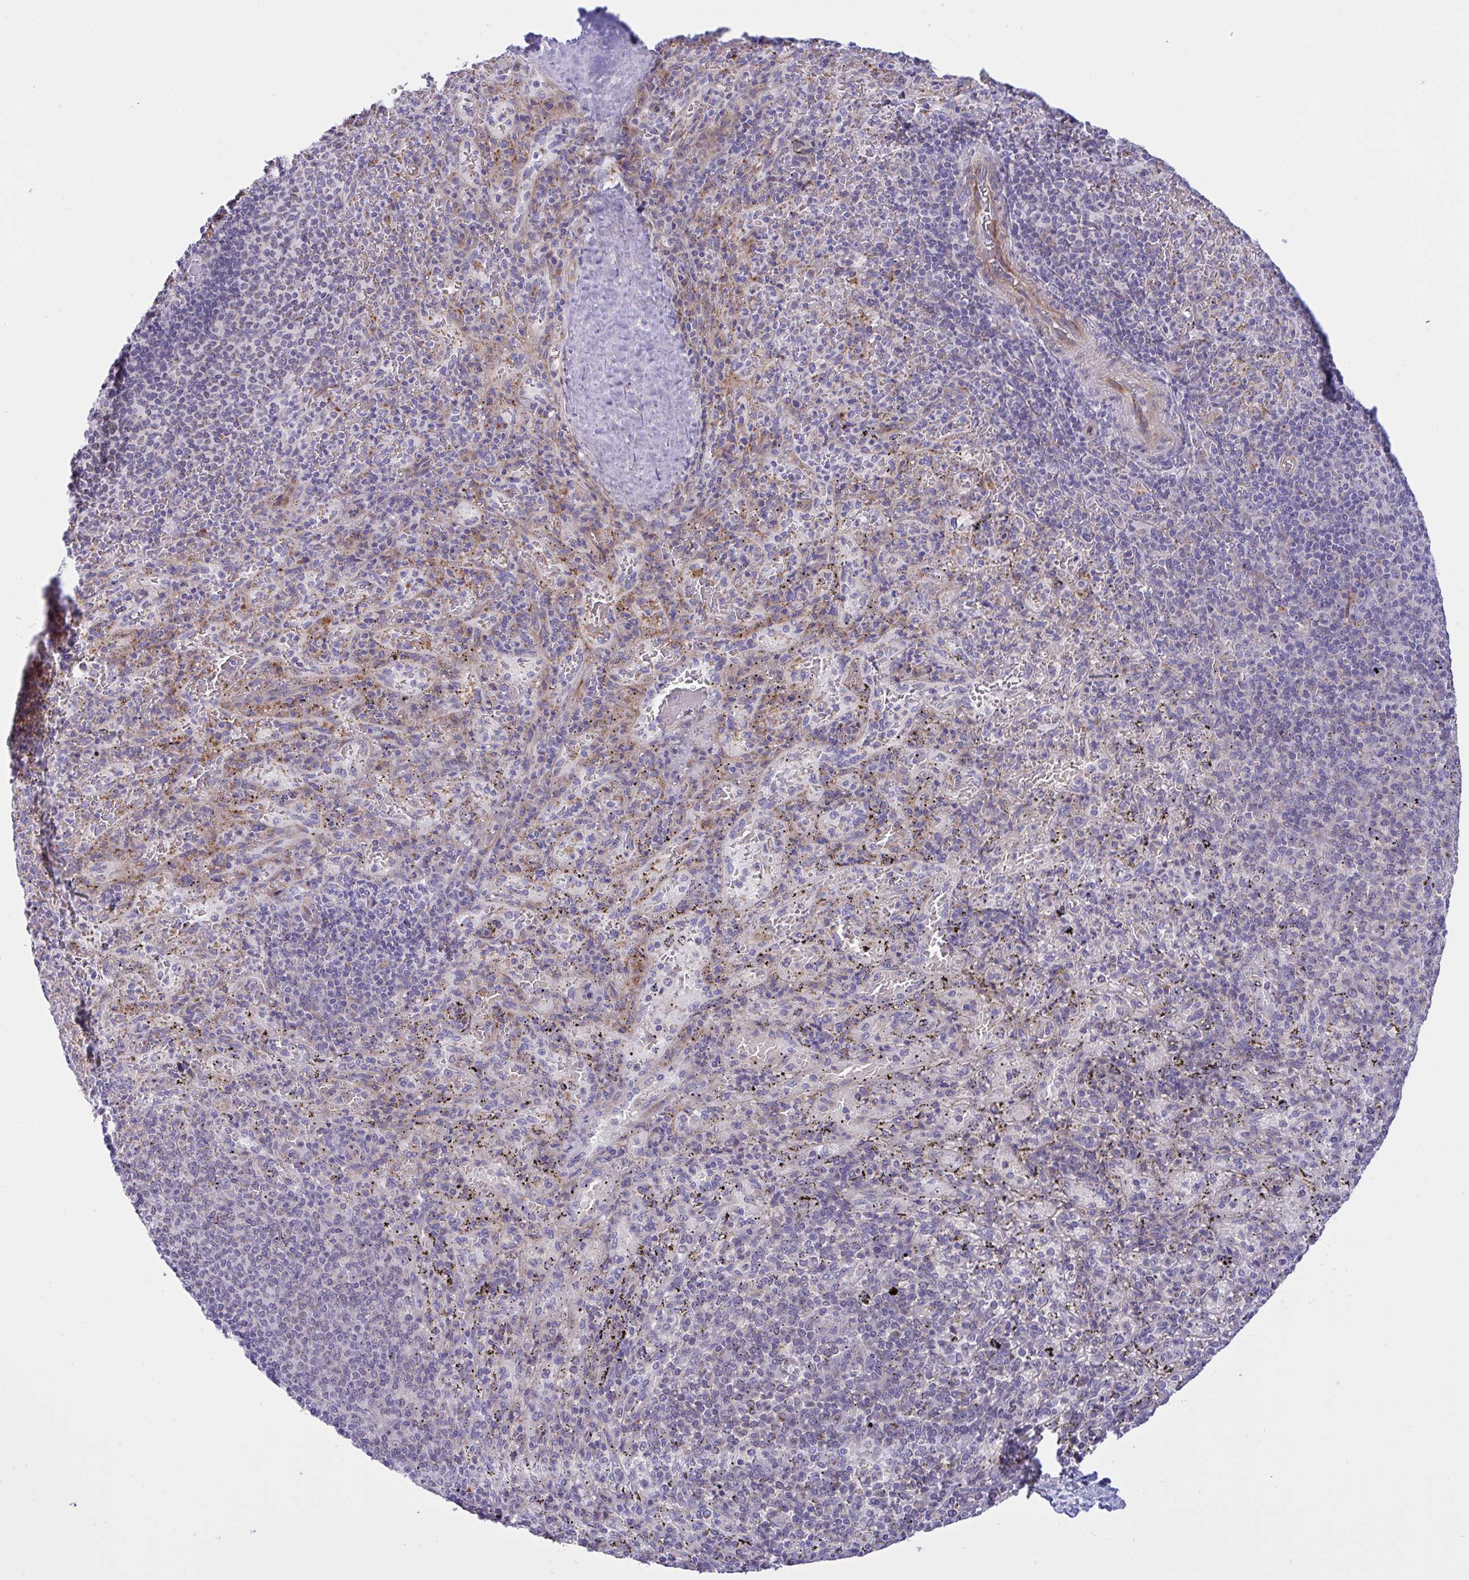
{"staining": {"intensity": "negative", "quantity": "none", "location": "none"}, "tissue": "spleen", "cell_type": "Cells in red pulp", "image_type": "normal", "snomed": [{"axis": "morphology", "description": "Normal tissue, NOS"}, {"axis": "topography", "description": "Spleen"}], "caption": "IHC micrograph of unremarkable spleen stained for a protein (brown), which exhibits no staining in cells in red pulp.", "gene": "NTN1", "patient": {"sex": "male", "age": 57}}